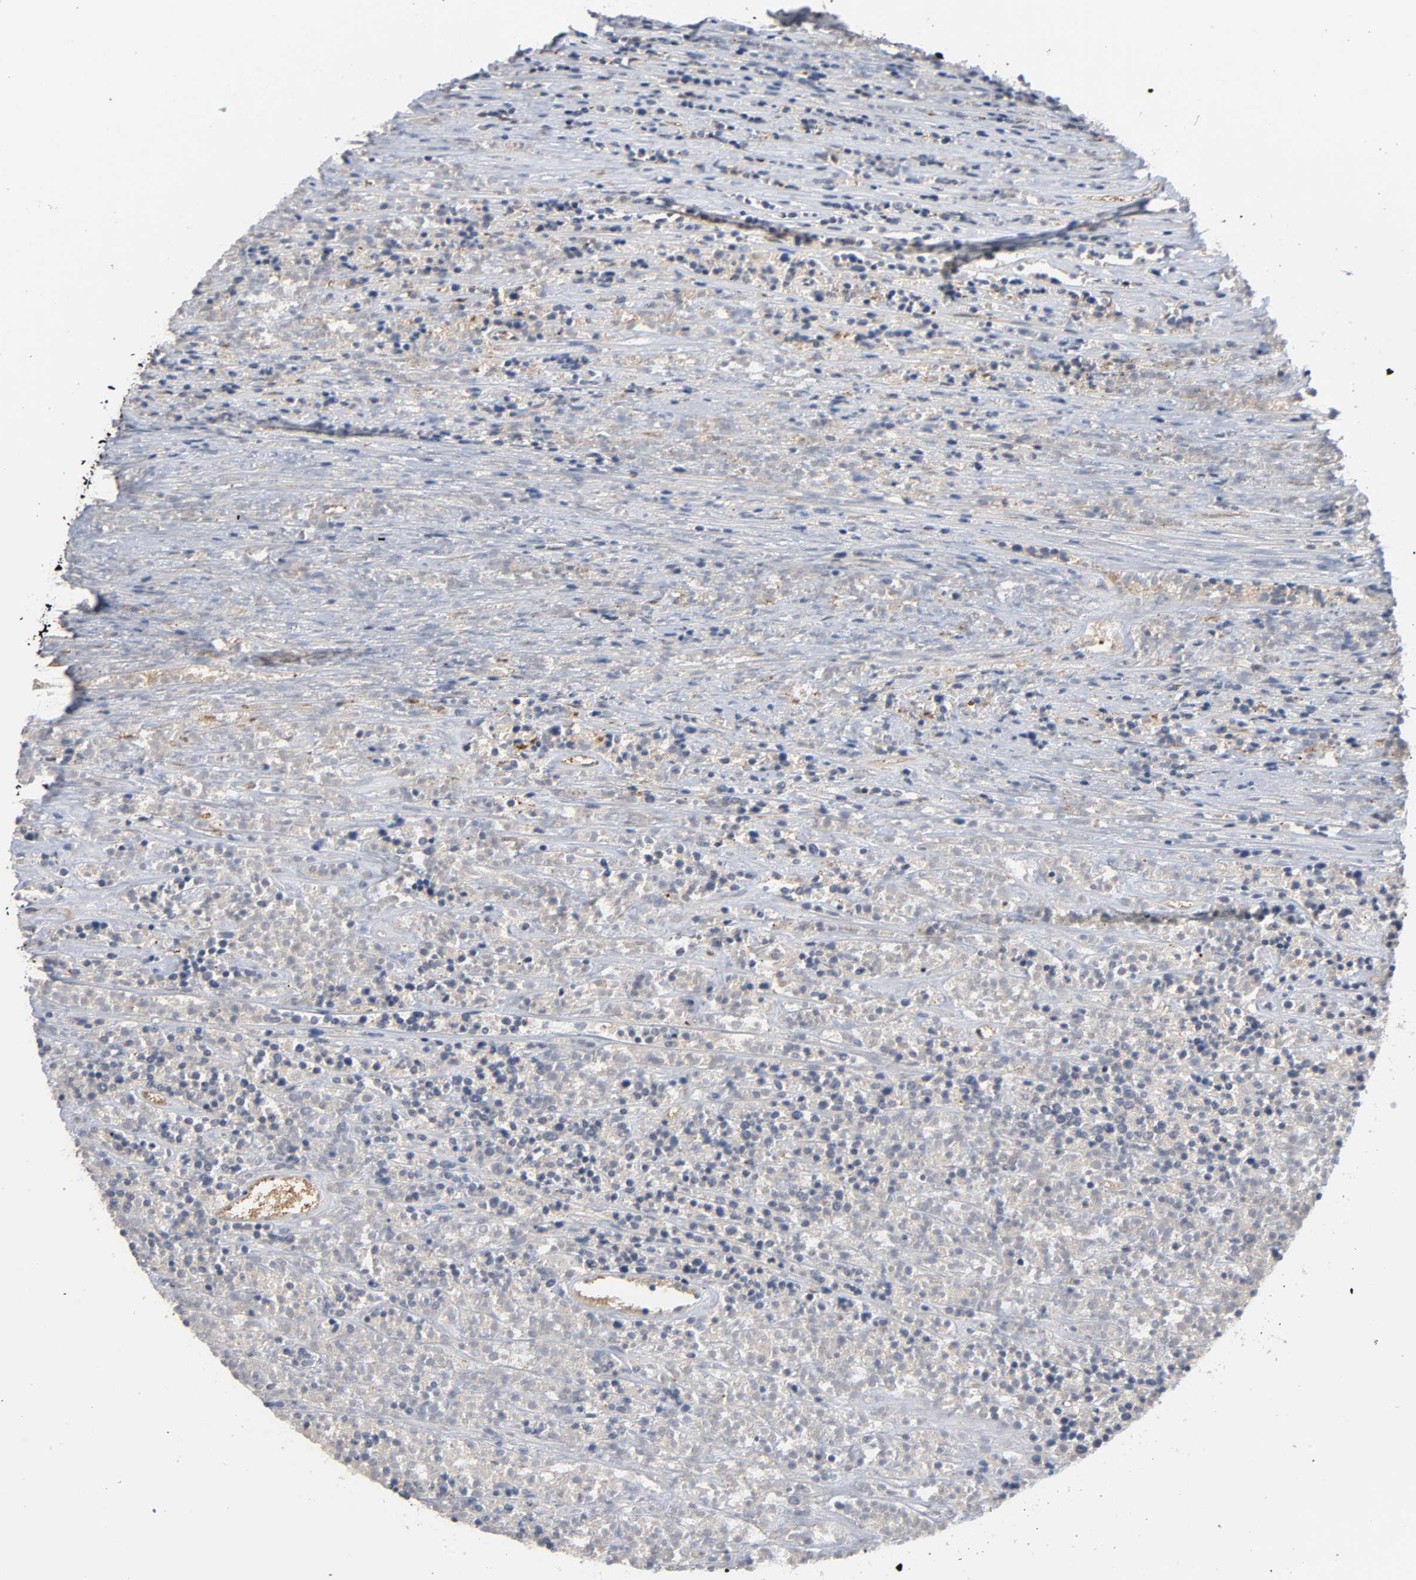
{"staining": {"intensity": "negative", "quantity": "none", "location": "none"}, "tissue": "lymphoma", "cell_type": "Tumor cells", "image_type": "cancer", "snomed": [{"axis": "morphology", "description": "Malignant lymphoma, non-Hodgkin's type, High grade"}, {"axis": "topography", "description": "Lymph node"}], "caption": "IHC micrograph of high-grade malignant lymphoma, non-Hodgkin's type stained for a protein (brown), which displays no positivity in tumor cells.", "gene": "MARS1", "patient": {"sex": "female", "age": 73}}